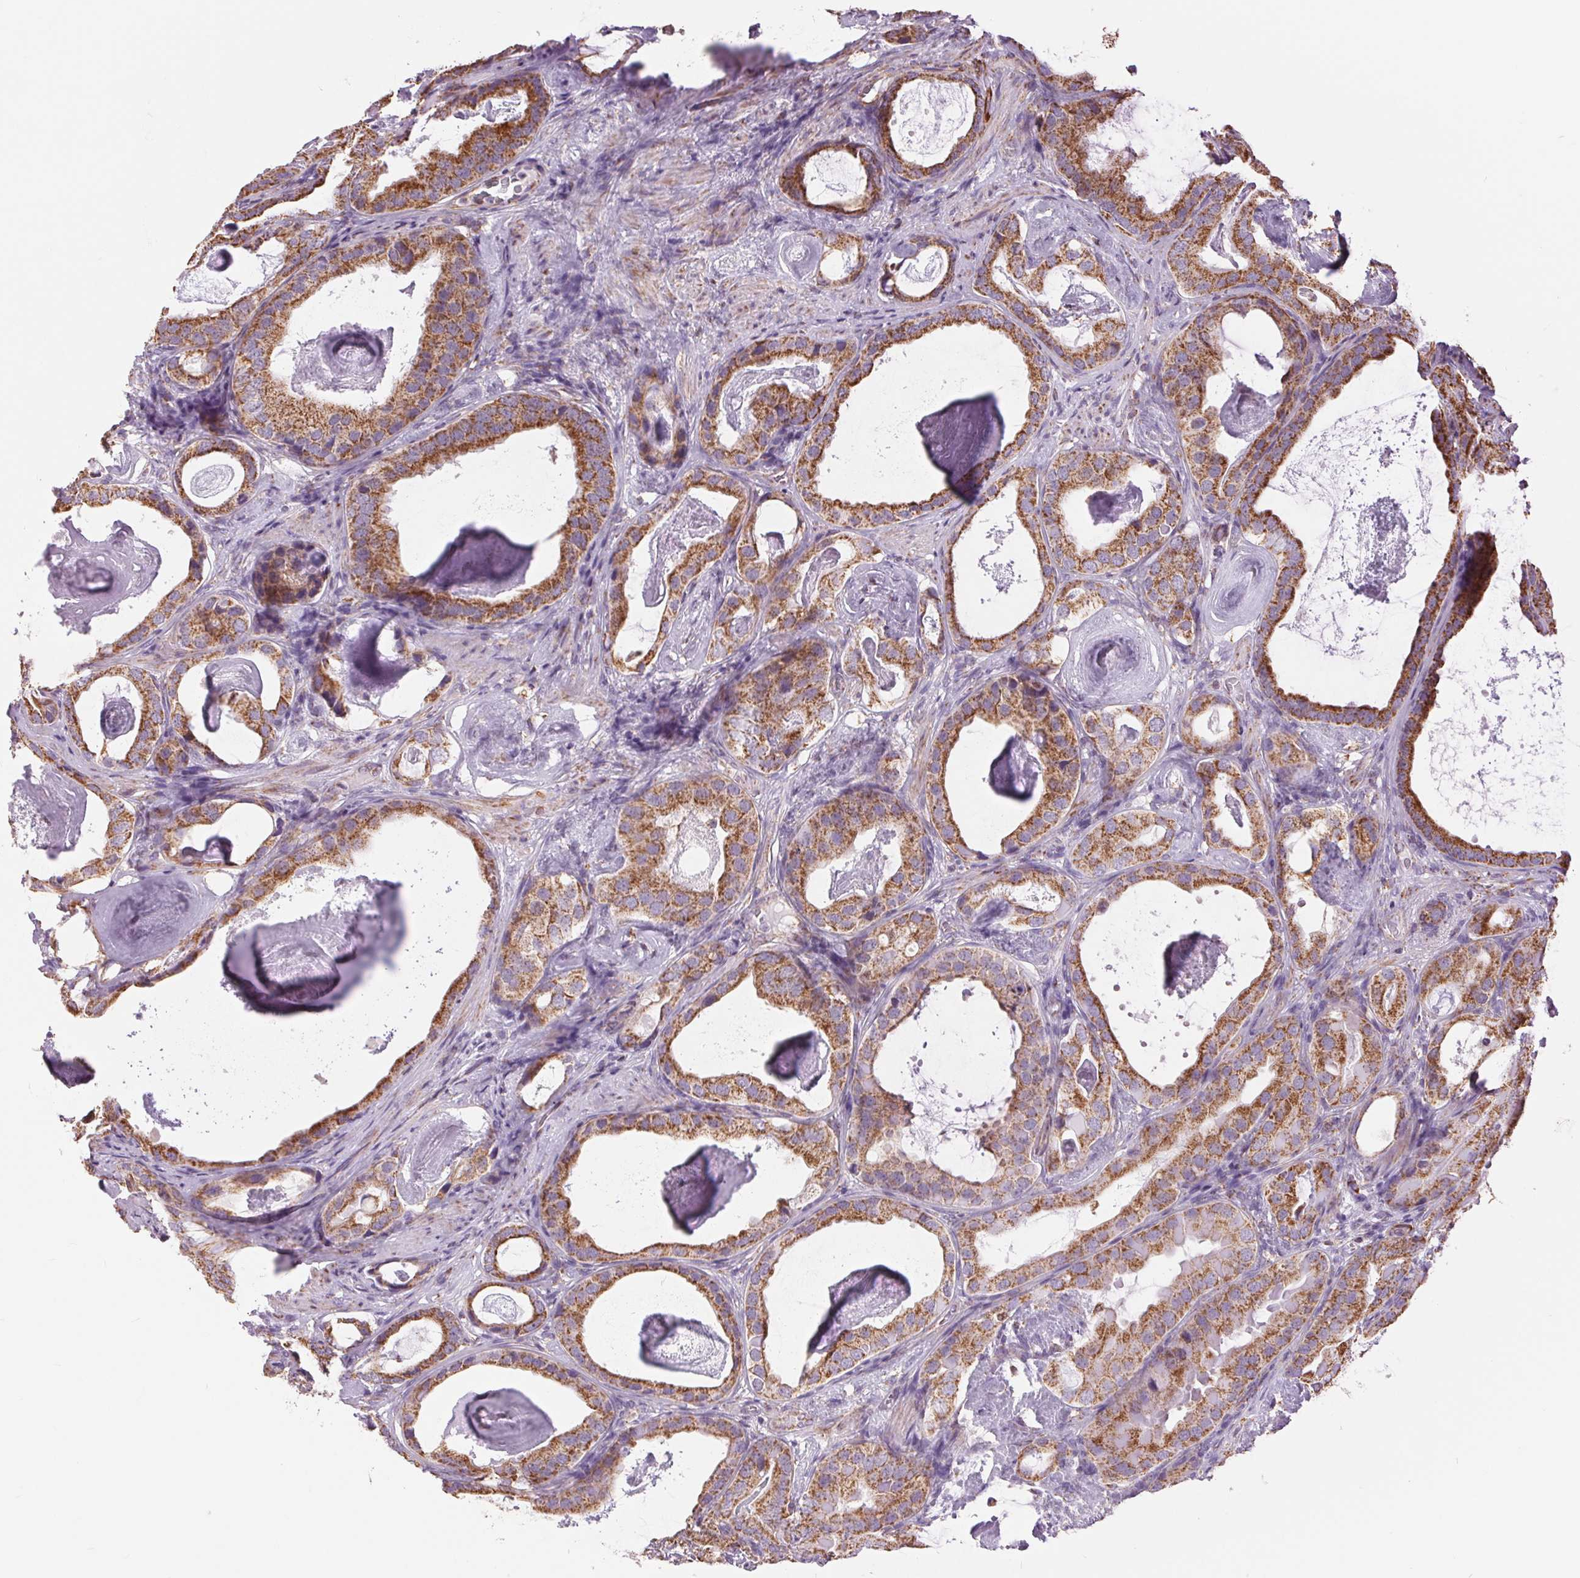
{"staining": {"intensity": "strong", "quantity": ">75%", "location": "cytoplasmic/membranous"}, "tissue": "prostate cancer", "cell_type": "Tumor cells", "image_type": "cancer", "snomed": [{"axis": "morphology", "description": "Adenocarcinoma, Low grade"}, {"axis": "topography", "description": "Prostate and seminal vesicle, NOS"}], "caption": "IHC (DAB (3,3'-diaminobenzidine)) staining of human prostate low-grade adenocarcinoma exhibits strong cytoplasmic/membranous protein staining in approximately >75% of tumor cells. The staining was performed using DAB, with brown indicating positive protein expression. Nuclei are stained blue with hematoxylin.", "gene": "ATP5PB", "patient": {"sex": "male", "age": 71}}